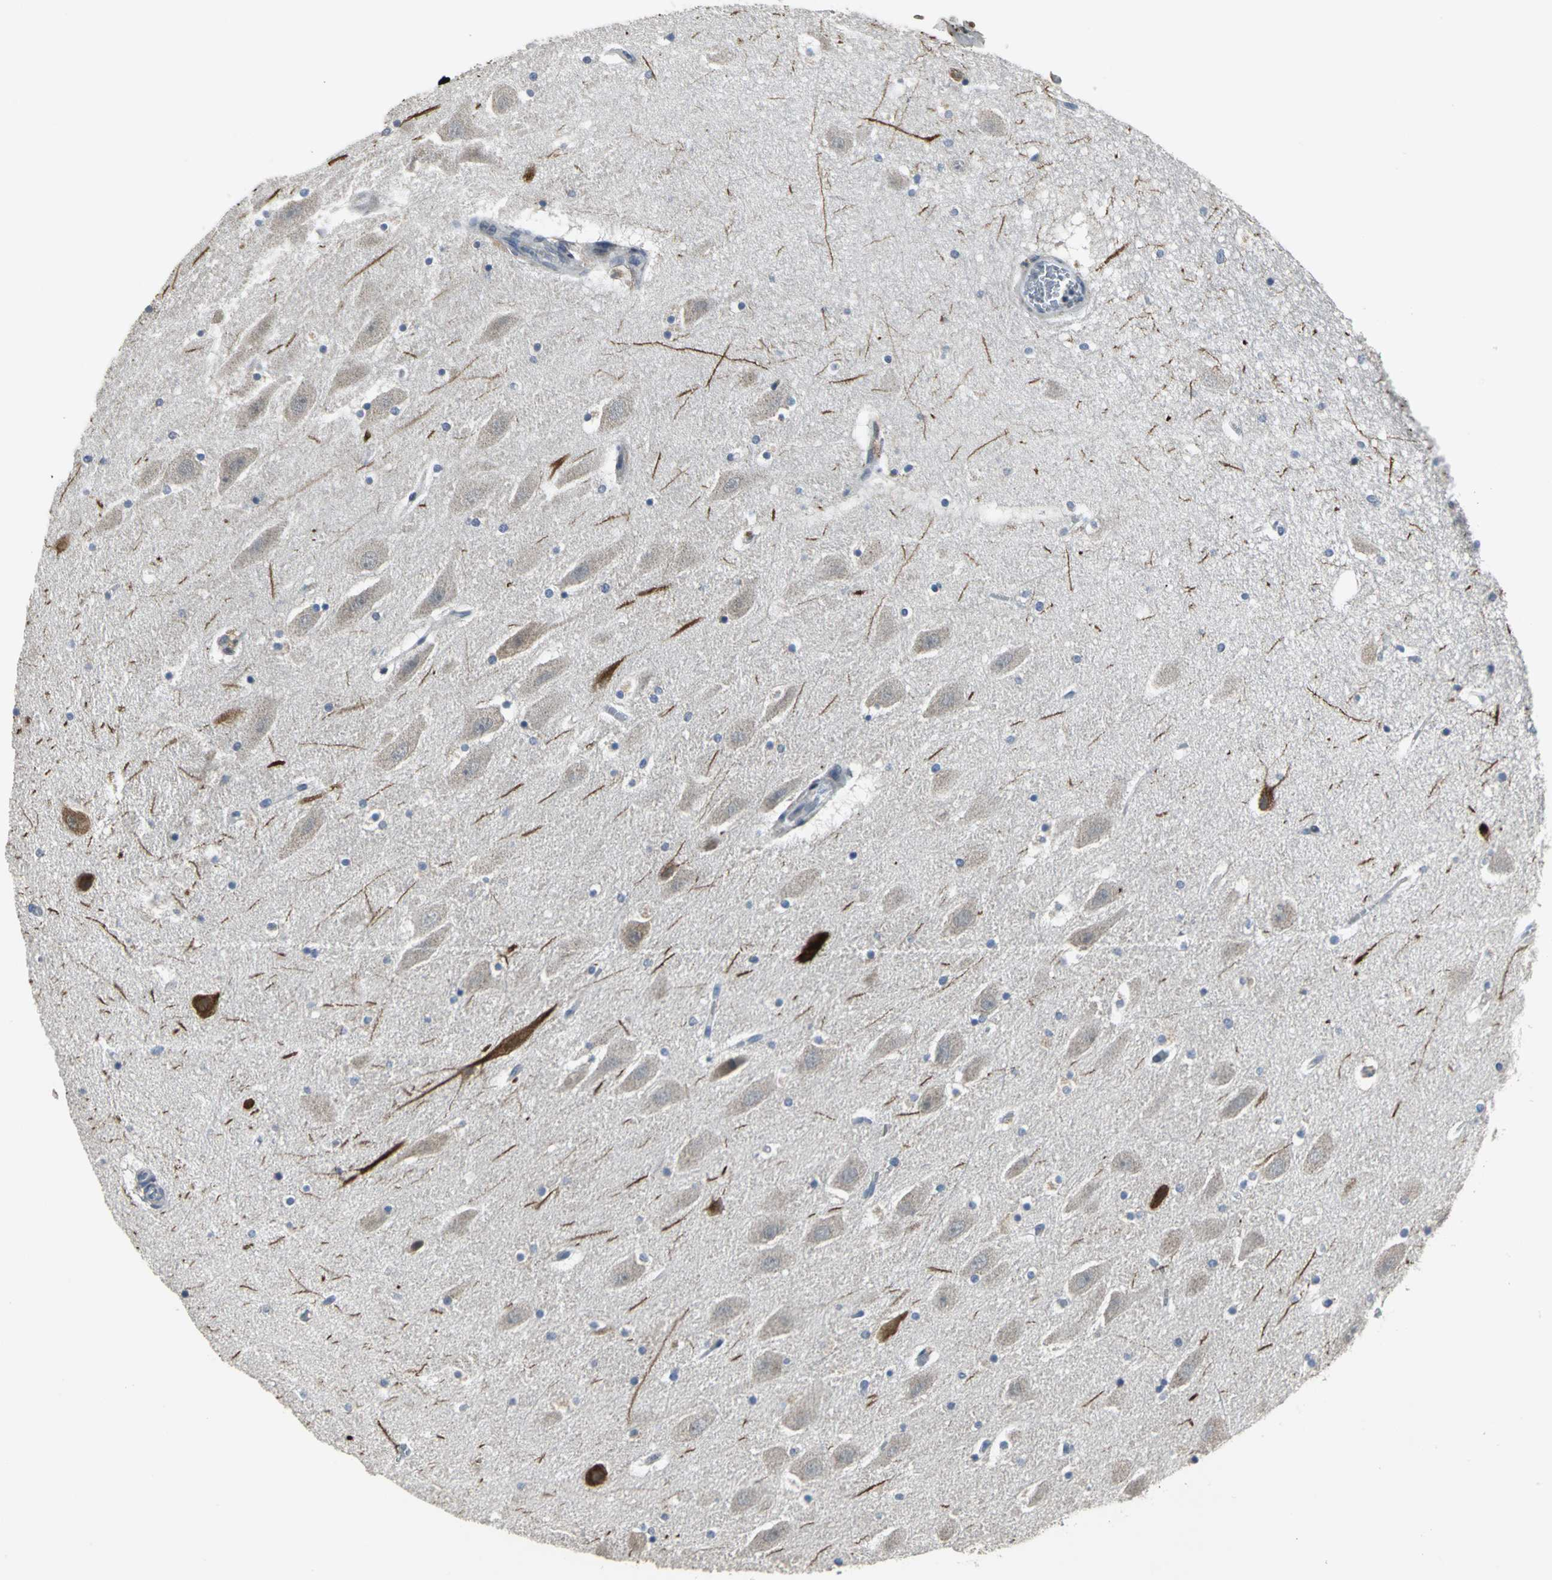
{"staining": {"intensity": "weak", "quantity": "<25%", "location": "cytoplasmic/membranous"}, "tissue": "hippocampus", "cell_type": "Glial cells", "image_type": "normal", "snomed": [{"axis": "morphology", "description": "Normal tissue, NOS"}, {"axis": "topography", "description": "Hippocampus"}], "caption": "Protein analysis of unremarkable hippocampus shows no significant expression in glial cells. (Brightfield microscopy of DAB (3,3'-diaminobenzidine) immunohistochemistry at high magnification).", "gene": "JADE3", "patient": {"sex": "male", "age": 45}}